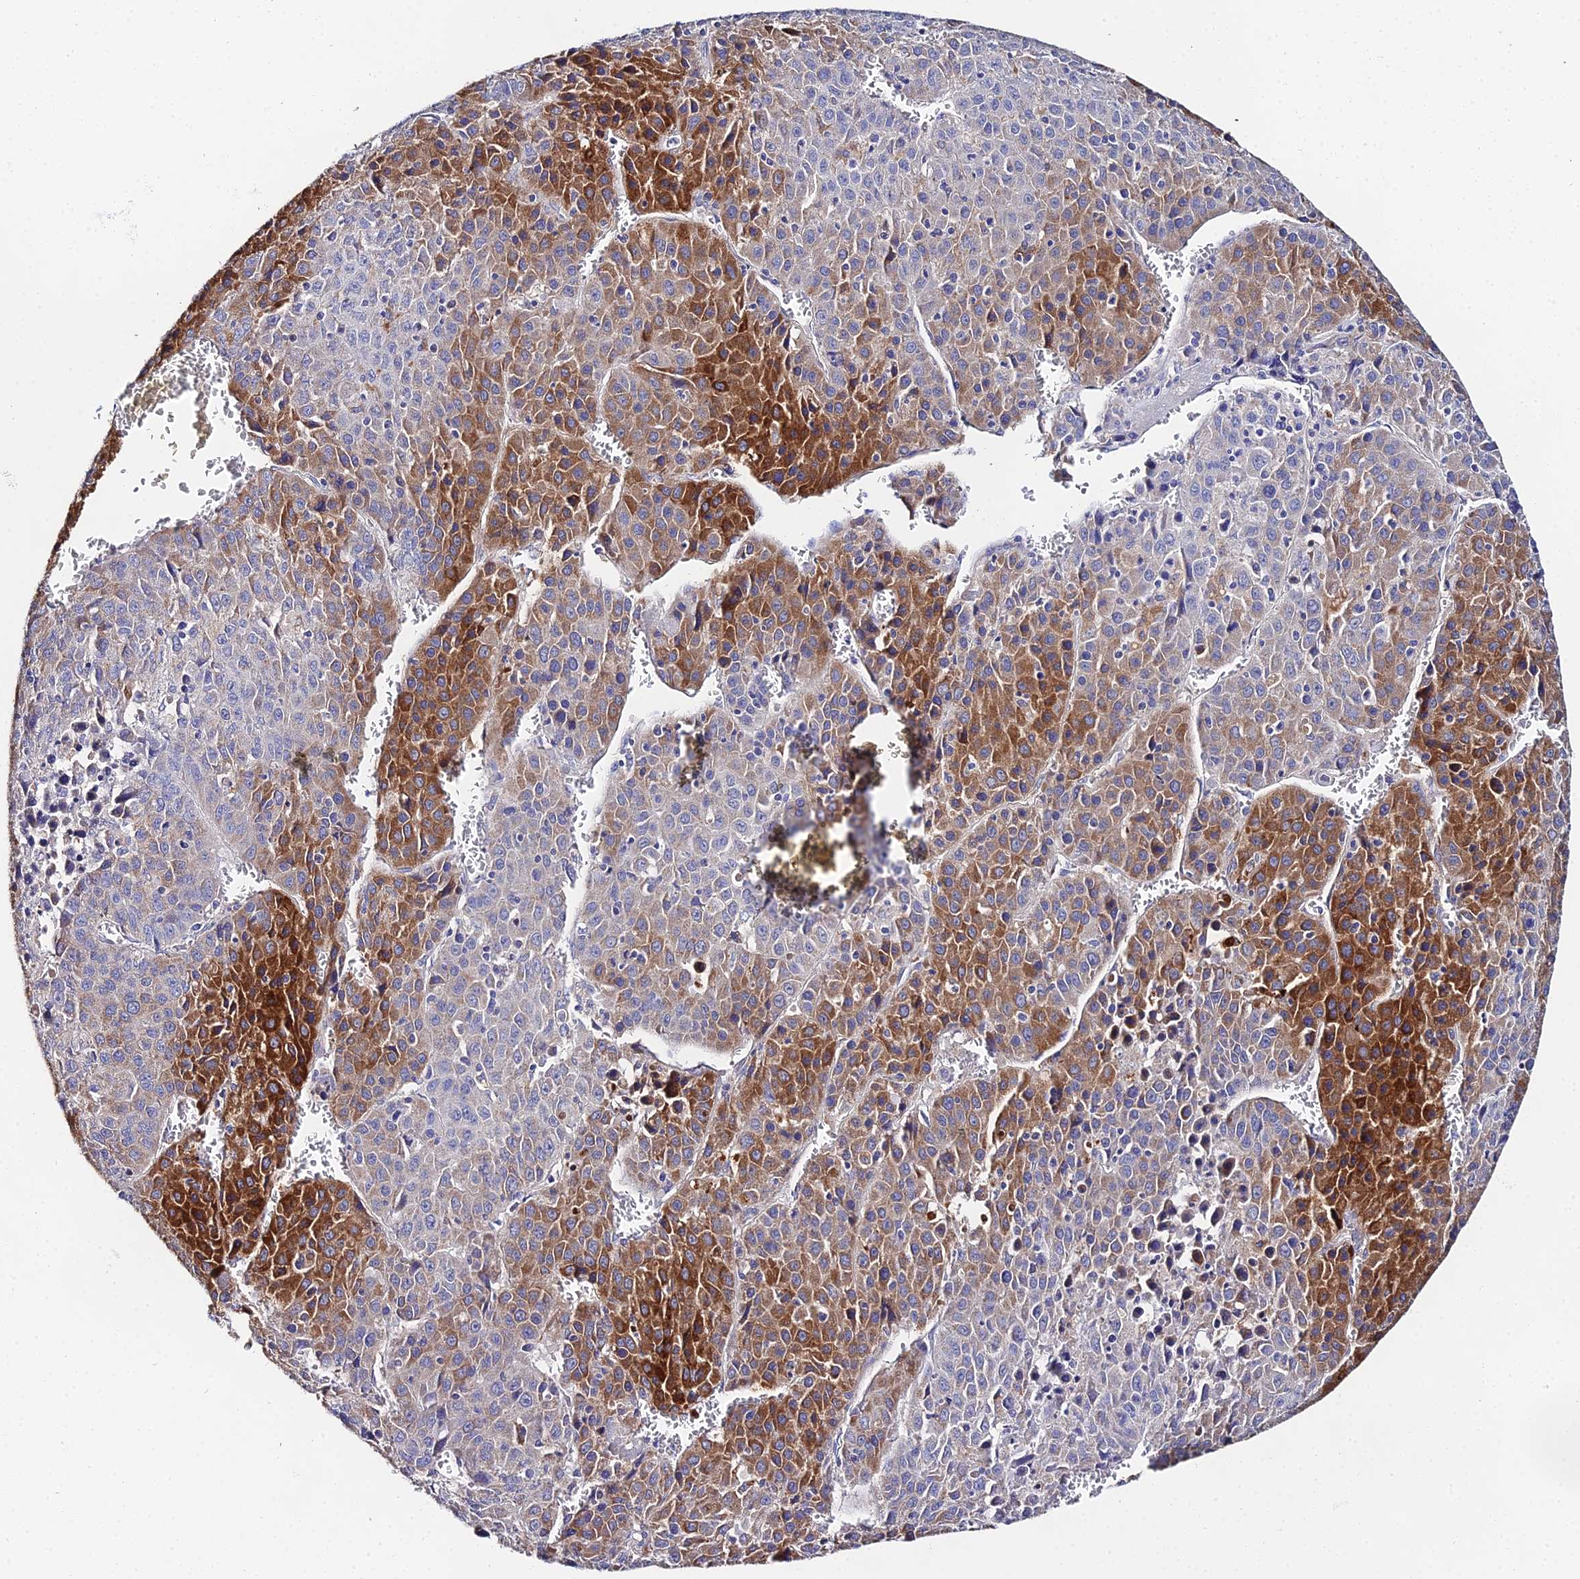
{"staining": {"intensity": "strong", "quantity": "<25%", "location": "cytoplasmic/membranous"}, "tissue": "liver cancer", "cell_type": "Tumor cells", "image_type": "cancer", "snomed": [{"axis": "morphology", "description": "Carcinoma, Hepatocellular, NOS"}, {"axis": "topography", "description": "Liver"}], "caption": "A high-resolution histopathology image shows immunohistochemistry (IHC) staining of hepatocellular carcinoma (liver), which displays strong cytoplasmic/membranous expression in about <25% of tumor cells.", "gene": "PPP2R2C", "patient": {"sex": "female", "age": 53}}